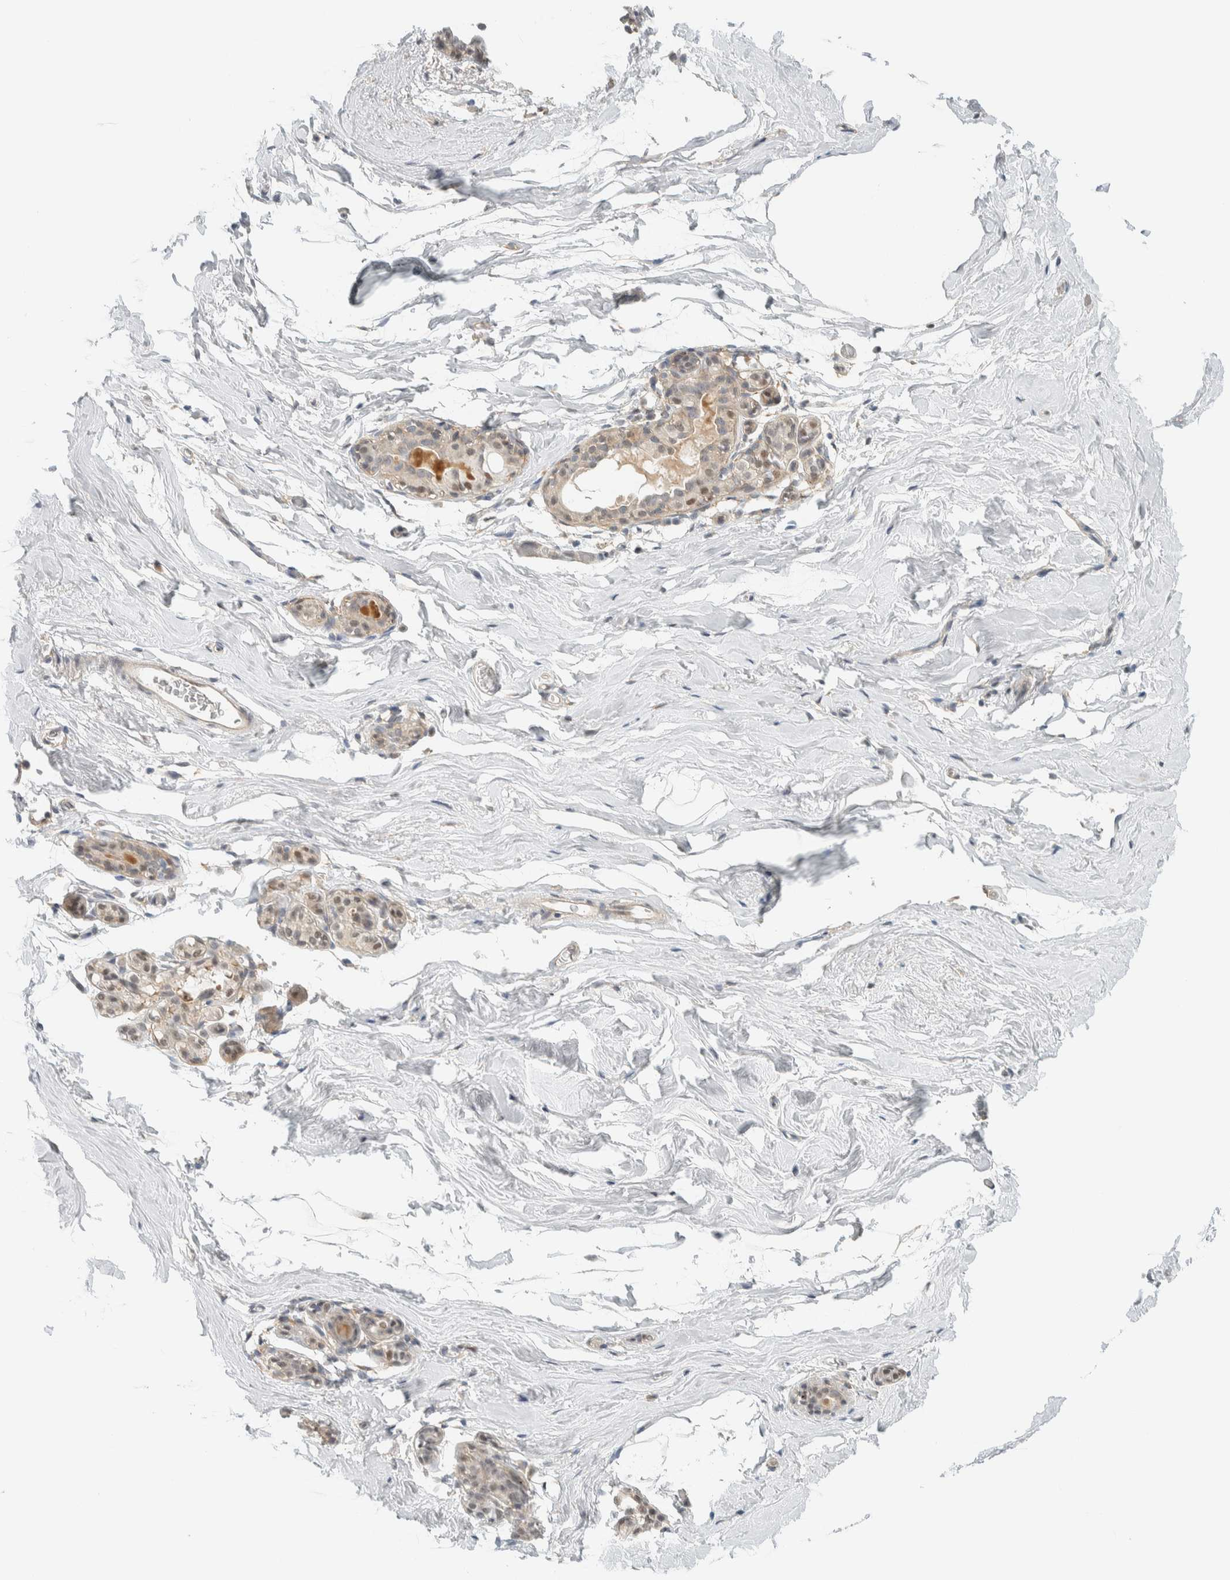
{"staining": {"intensity": "negative", "quantity": "none", "location": "none"}, "tissue": "breast", "cell_type": "Adipocytes", "image_type": "normal", "snomed": [{"axis": "morphology", "description": "Normal tissue, NOS"}, {"axis": "topography", "description": "Breast"}], "caption": "Immunohistochemistry (IHC) photomicrograph of unremarkable breast: human breast stained with DAB shows no significant protein staining in adipocytes.", "gene": "TFE3", "patient": {"sex": "female", "age": 62}}